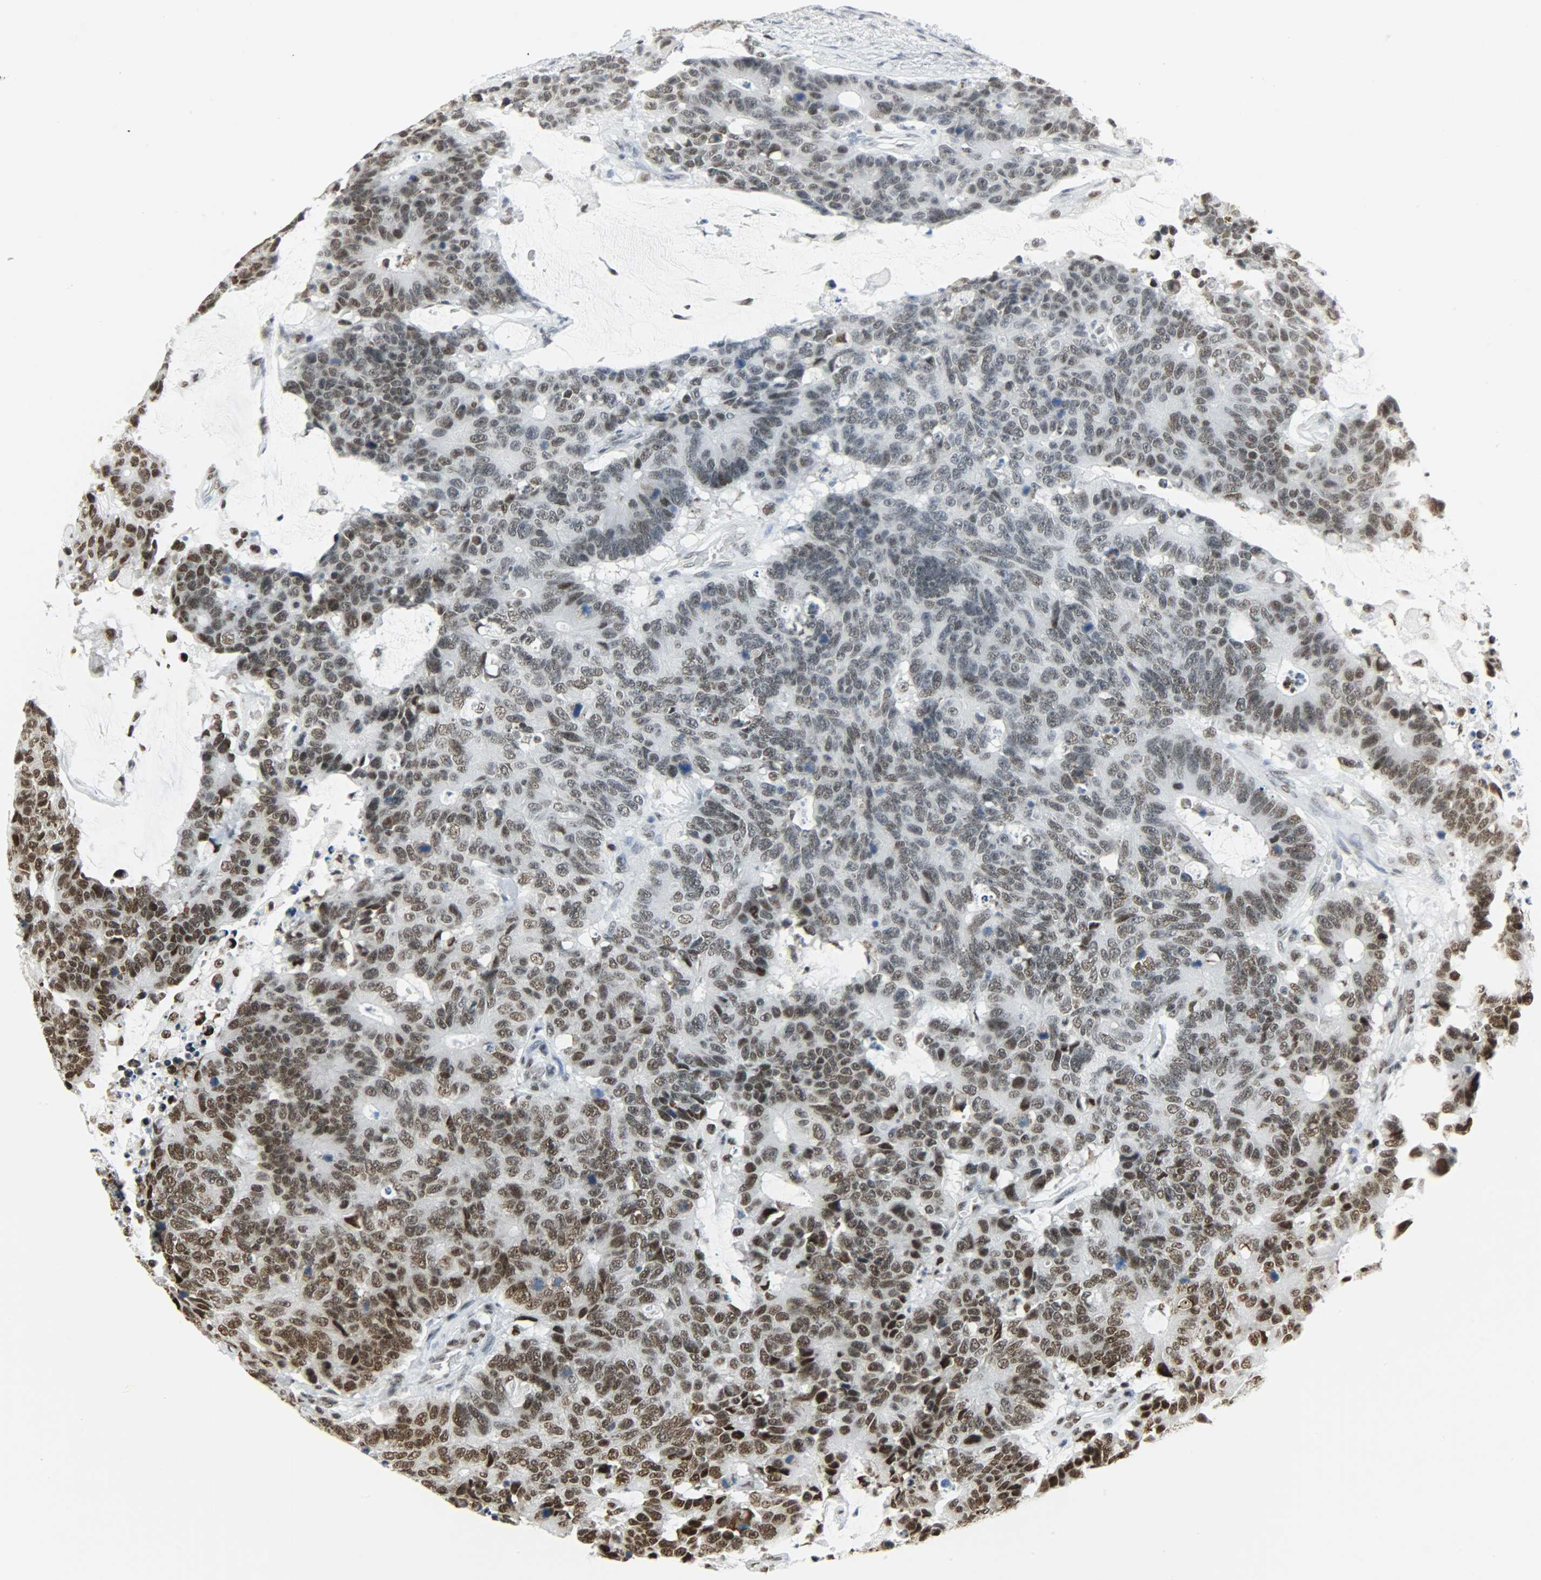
{"staining": {"intensity": "strong", "quantity": "25%-75%", "location": "nuclear"}, "tissue": "colorectal cancer", "cell_type": "Tumor cells", "image_type": "cancer", "snomed": [{"axis": "morphology", "description": "Adenocarcinoma, NOS"}, {"axis": "topography", "description": "Colon"}], "caption": "Colorectal adenocarcinoma stained with immunohistochemistry displays strong nuclear expression in about 25%-75% of tumor cells.", "gene": "SNRPA", "patient": {"sex": "female", "age": 86}}